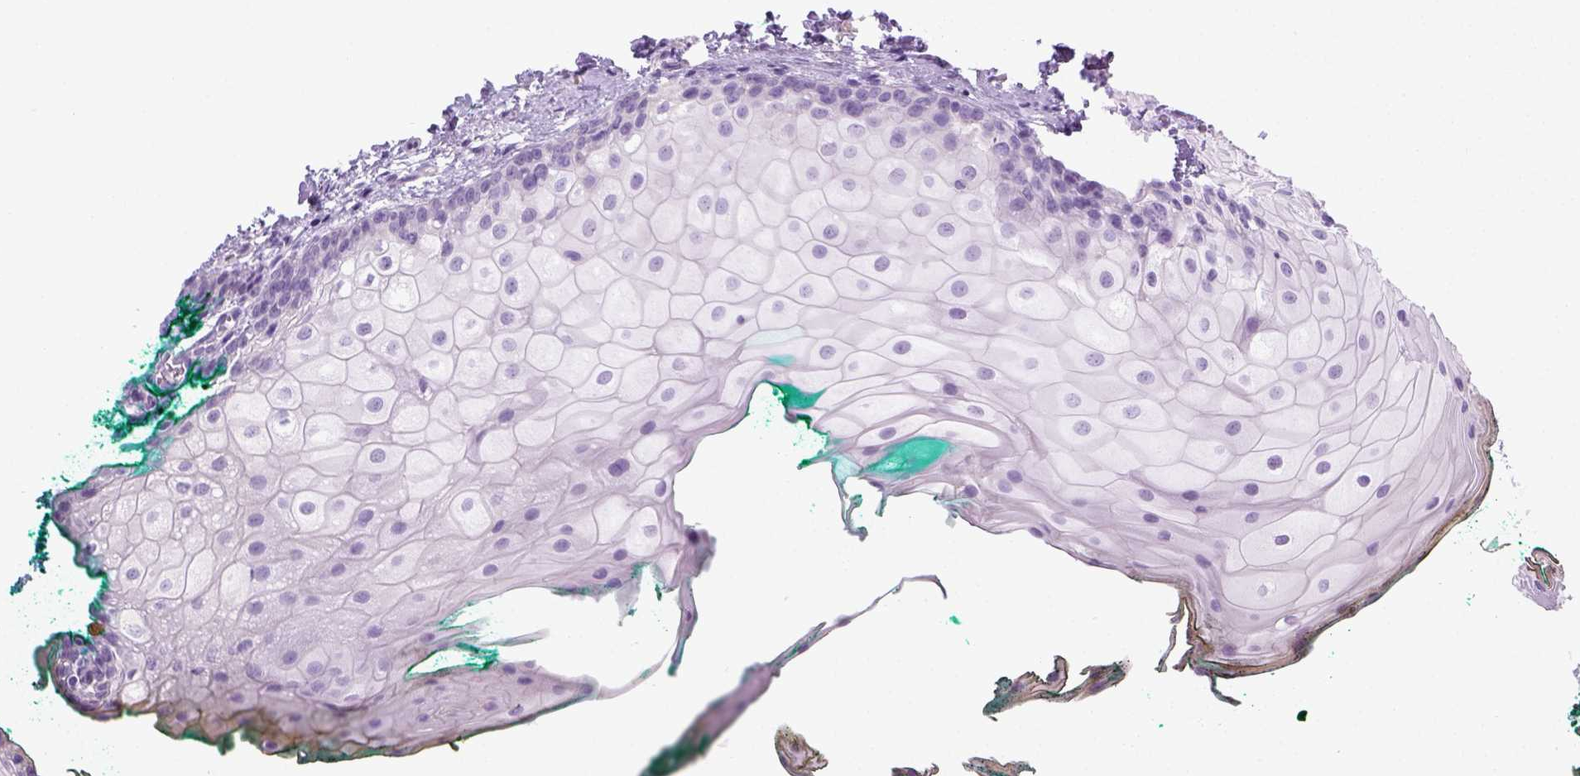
{"staining": {"intensity": "negative", "quantity": "none", "location": "none"}, "tissue": "oral mucosa", "cell_type": "Squamous epithelial cells", "image_type": "normal", "snomed": [{"axis": "morphology", "description": "Normal tissue, NOS"}, {"axis": "topography", "description": "Oral tissue"}], "caption": "Immunohistochemistry photomicrograph of unremarkable human oral mucosa stained for a protein (brown), which displays no expression in squamous epithelial cells. (Brightfield microscopy of DAB (3,3'-diaminobenzidine) immunohistochemistry at high magnification).", "gene": "LGSN", "patient": {"sex": "female", "age": 68}}